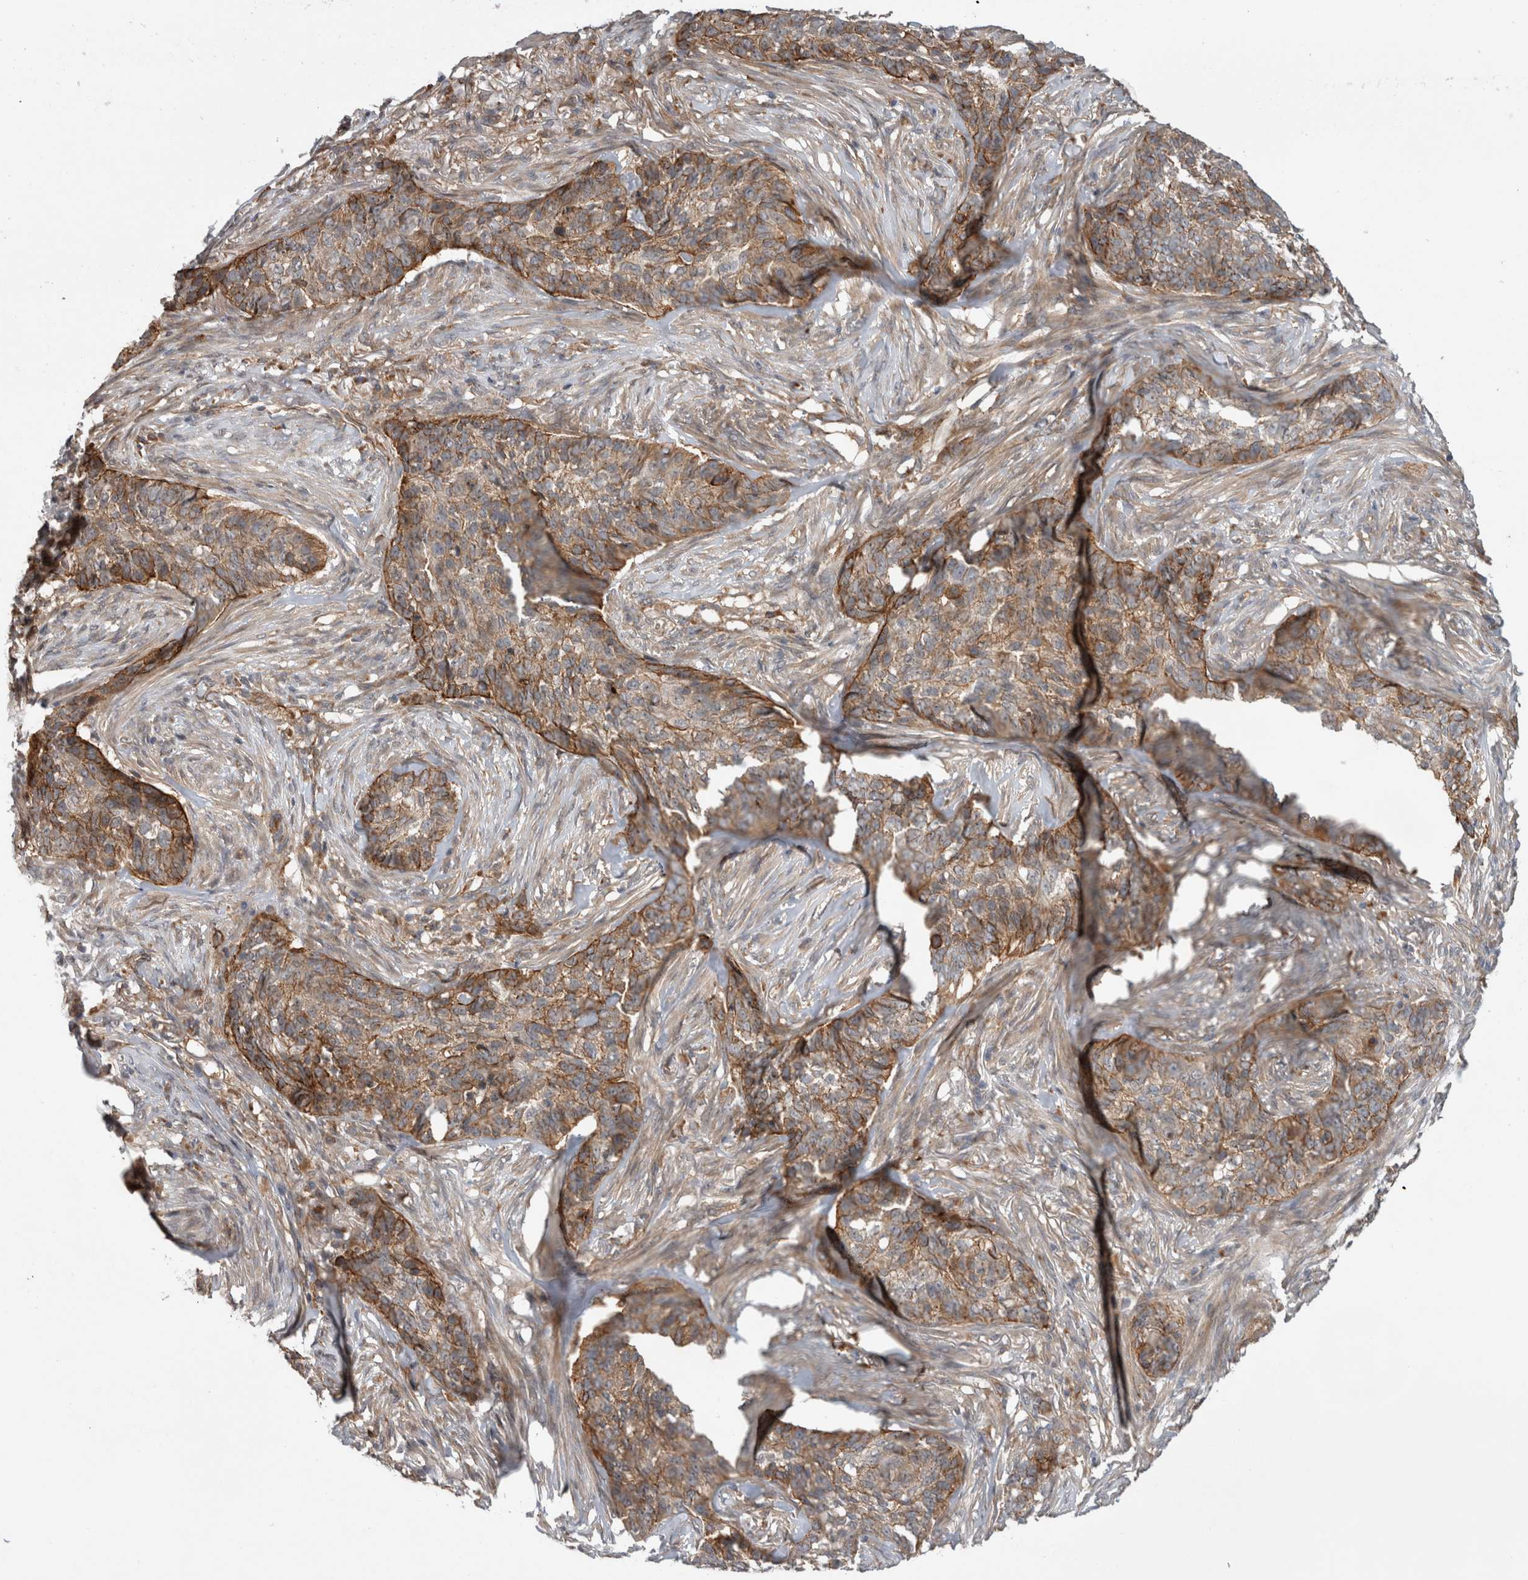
{"staining": {"intensity": "moderate", "quantity": ">75%", "location": "cytoplasmic/membranous"}, "tissue": "skin cancer", "cell_type": "Tumor cells", "image_type": "cancer", "snomed": [{"axis": "morphology", "description": "Basal cell carcinoma"}, {"axis": "topography", "description": "Skin"}], "caption": "Human skin cancer (basal cell carcinoma) stained with a protein marker reveals moderate staining in tumor cells.", "gene": "ADGRL3", "patient": {"sex": "male", "age": 85}}